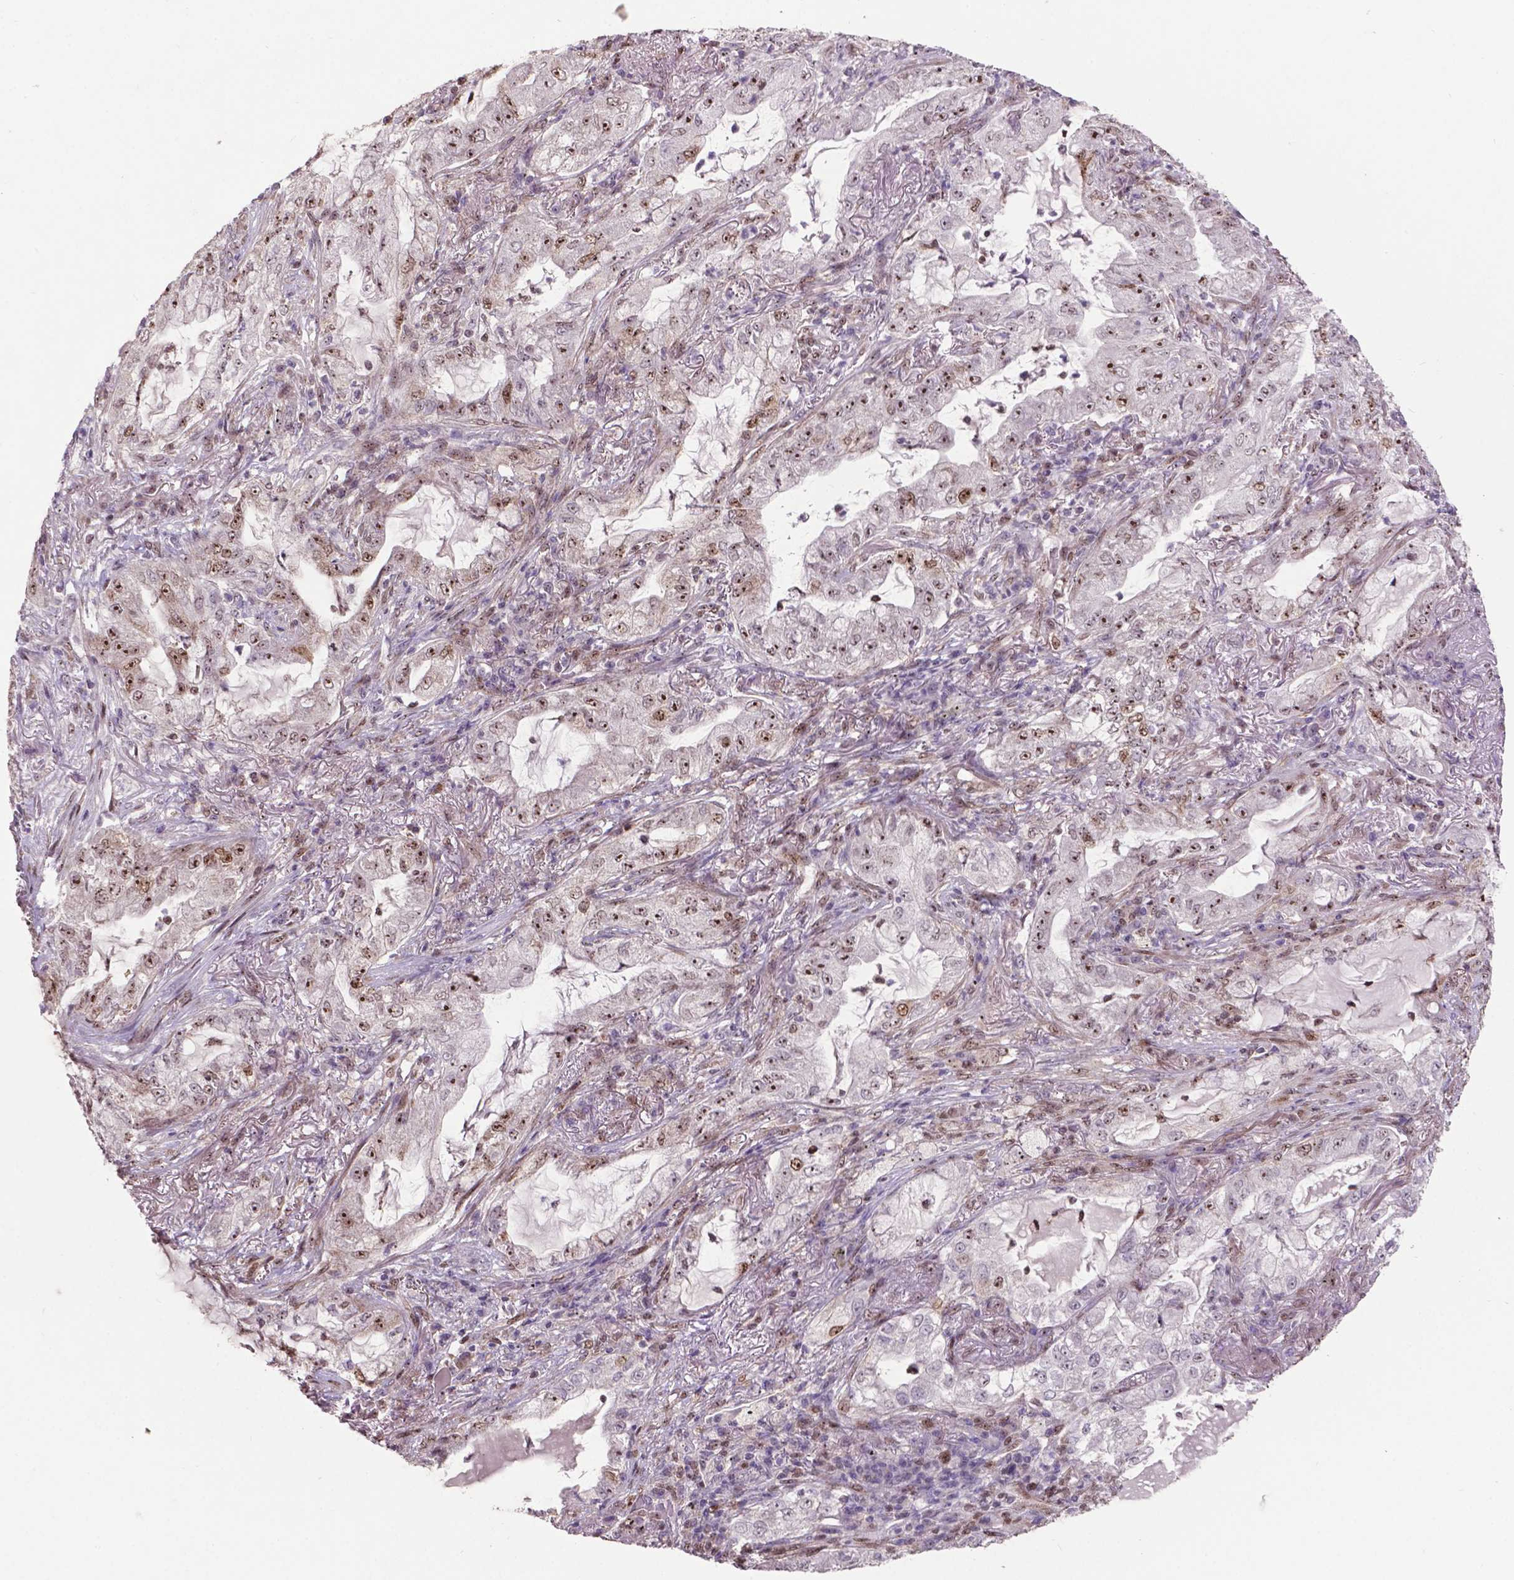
{"staining": {"intensity": "moderate", "quantity": "25%-75%", "location": "nuclear"}, "tissue": "lung cancer", "cell_type": "Tumor cells", "image_type": "cancer", "snomed": [{"axis": "morphology", "description": "Adenocarcinoma, NOS"}, {"axis": "topography", "description": "Lung"}], "caption": "A medium amount of moderate nuclear expression is appreciated in about 25%-75% of tumor cells in lung cancer (adenocarcinoma) tissue. The protein of interest is stained brown, and the nuclei are stained in blue (DAB IHC with brightfield microscopy, high magnification).", "gene": "CSNK2A1", "patient": {"sex": "female", "age": 73}}